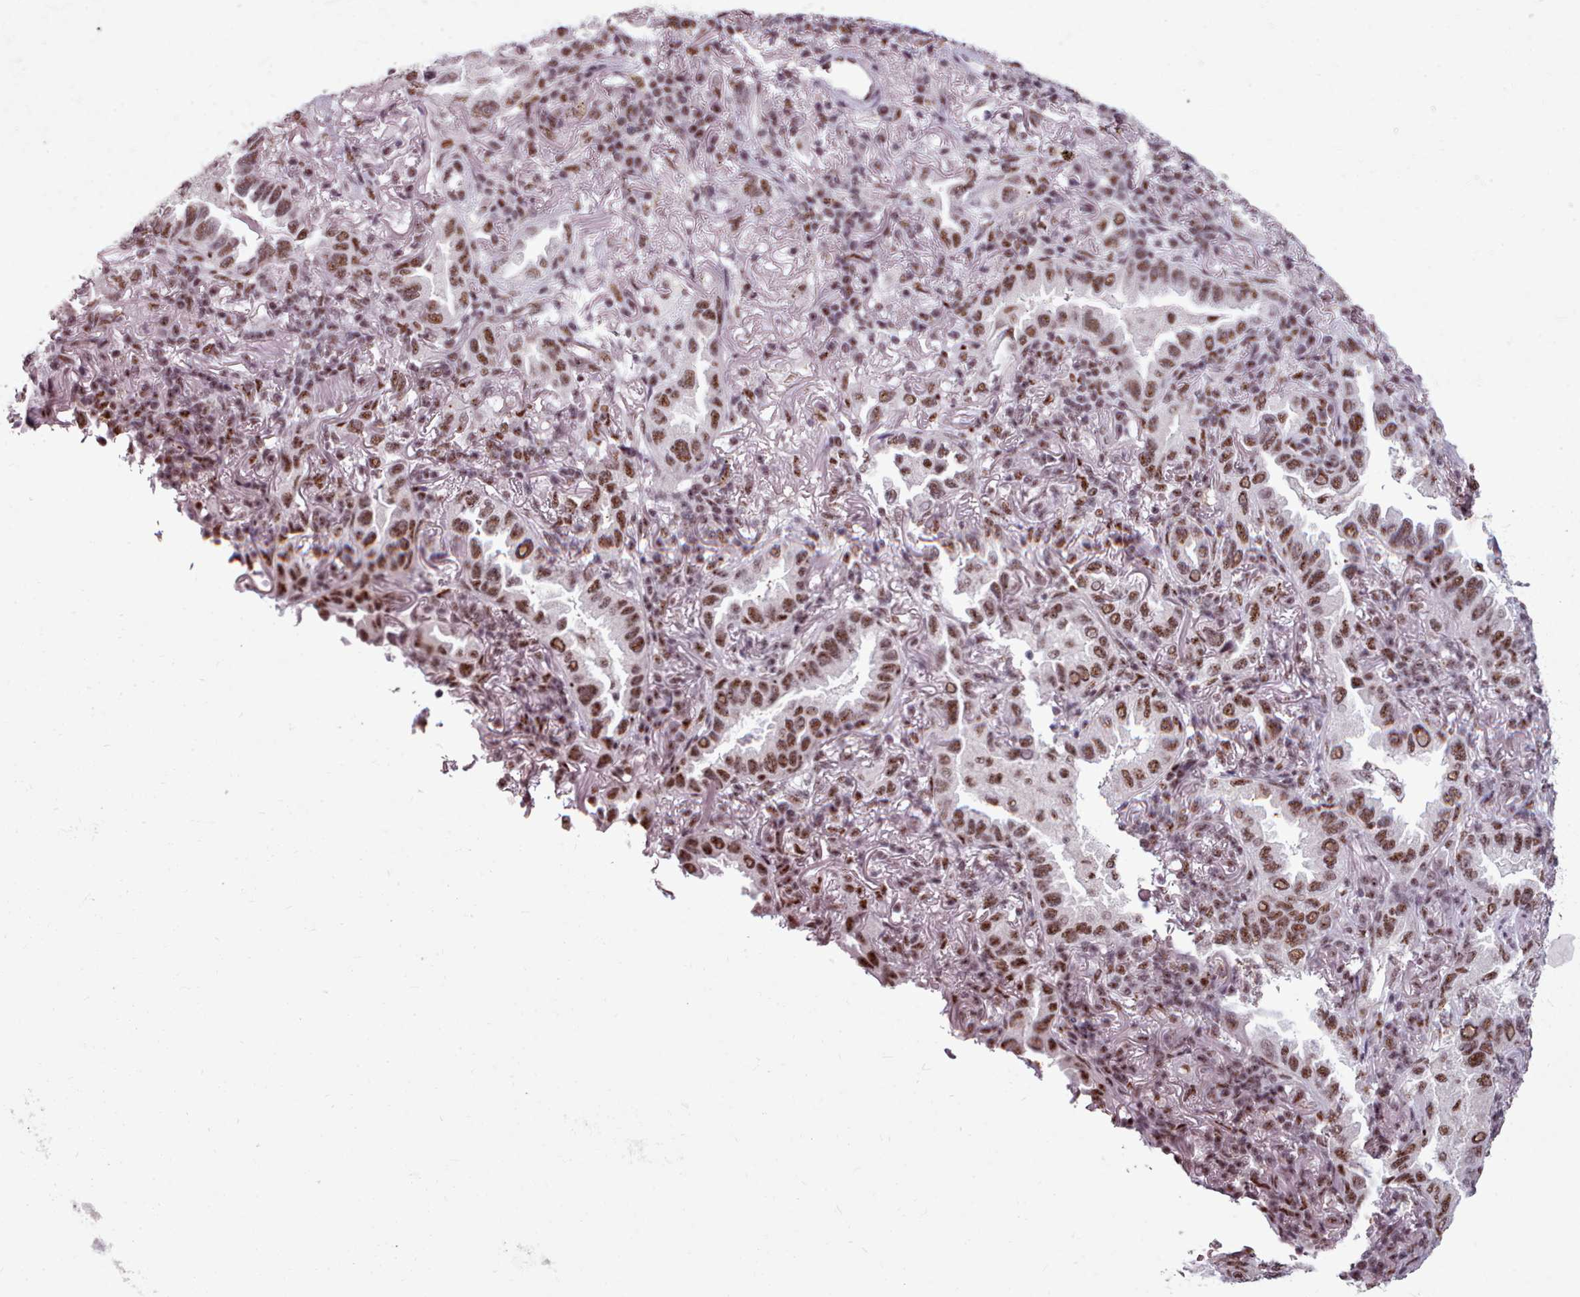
{"staining": {"intensity": "moderate", "quantity": ">75%", "location": "nuclear"}, "tissue": "lung cancer", "cell_type": "Tumor cells", "image_type": "cancer", "snomed": [{"axis": "morphology", "description": "Adenocarcinoma, NOS"}, {"axis": "topography", "description": "Lung"}], "caption": "High-magnification brightfield microscopy of adenocarcinoma (lung) stained with DAB (brown) and counterstained with hematoxylin (blue). tumor cells exhibit moderate nuclear staining is present in about>75% of cells. (Brightfield microscopy of DAB IHC at high magnification).", "gene": "SRRM1", "patient": {"sex": "female", "age": 69}}